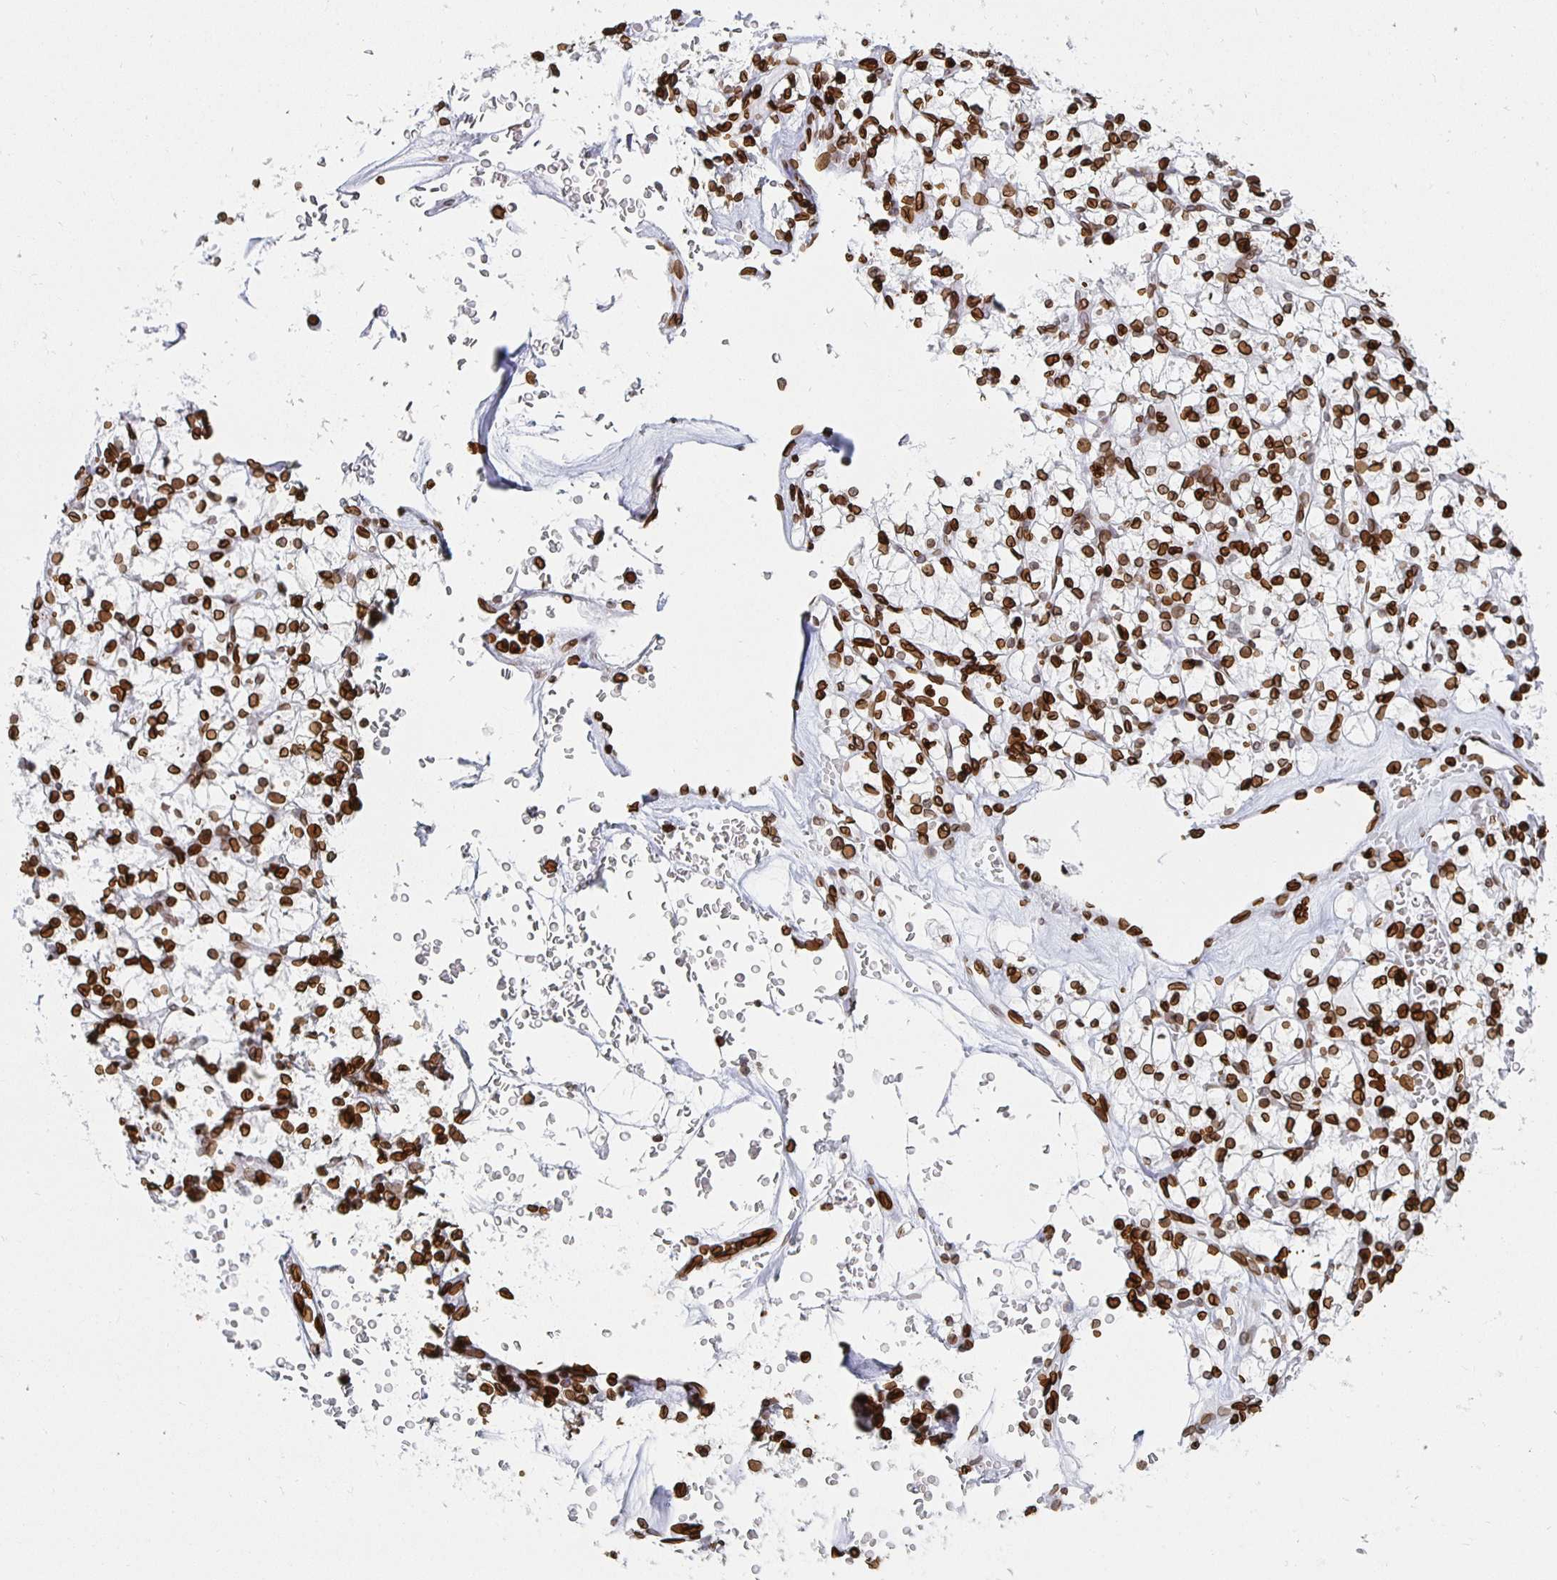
{"staining": {"intensity": "strong", "quantity": ">75%", "location": "cytoplasmic/membranous,nuclear"}, "tissue": "renal cancer", "cell_type": "Tumor cells", "image_type": "cancer", "snomed": [{"axis": "morphology", "description": "Adenocarcinoma, NOS"}, {"axis": "topography", "description": "Kidney"}], "caption": "Immunohistochemistry (DAB) staining of adenocarcinoma (renal) exhibits strong cytoplasmic/membranous and nuclear protein expression in about >75% of tumor cells. (DAB (3,3'-diaminobenzidine) = brown stain, brightfield microscopy at high magnification).", "gene": "LMNB1", "patient": {"sex": "female", "age": 64}}